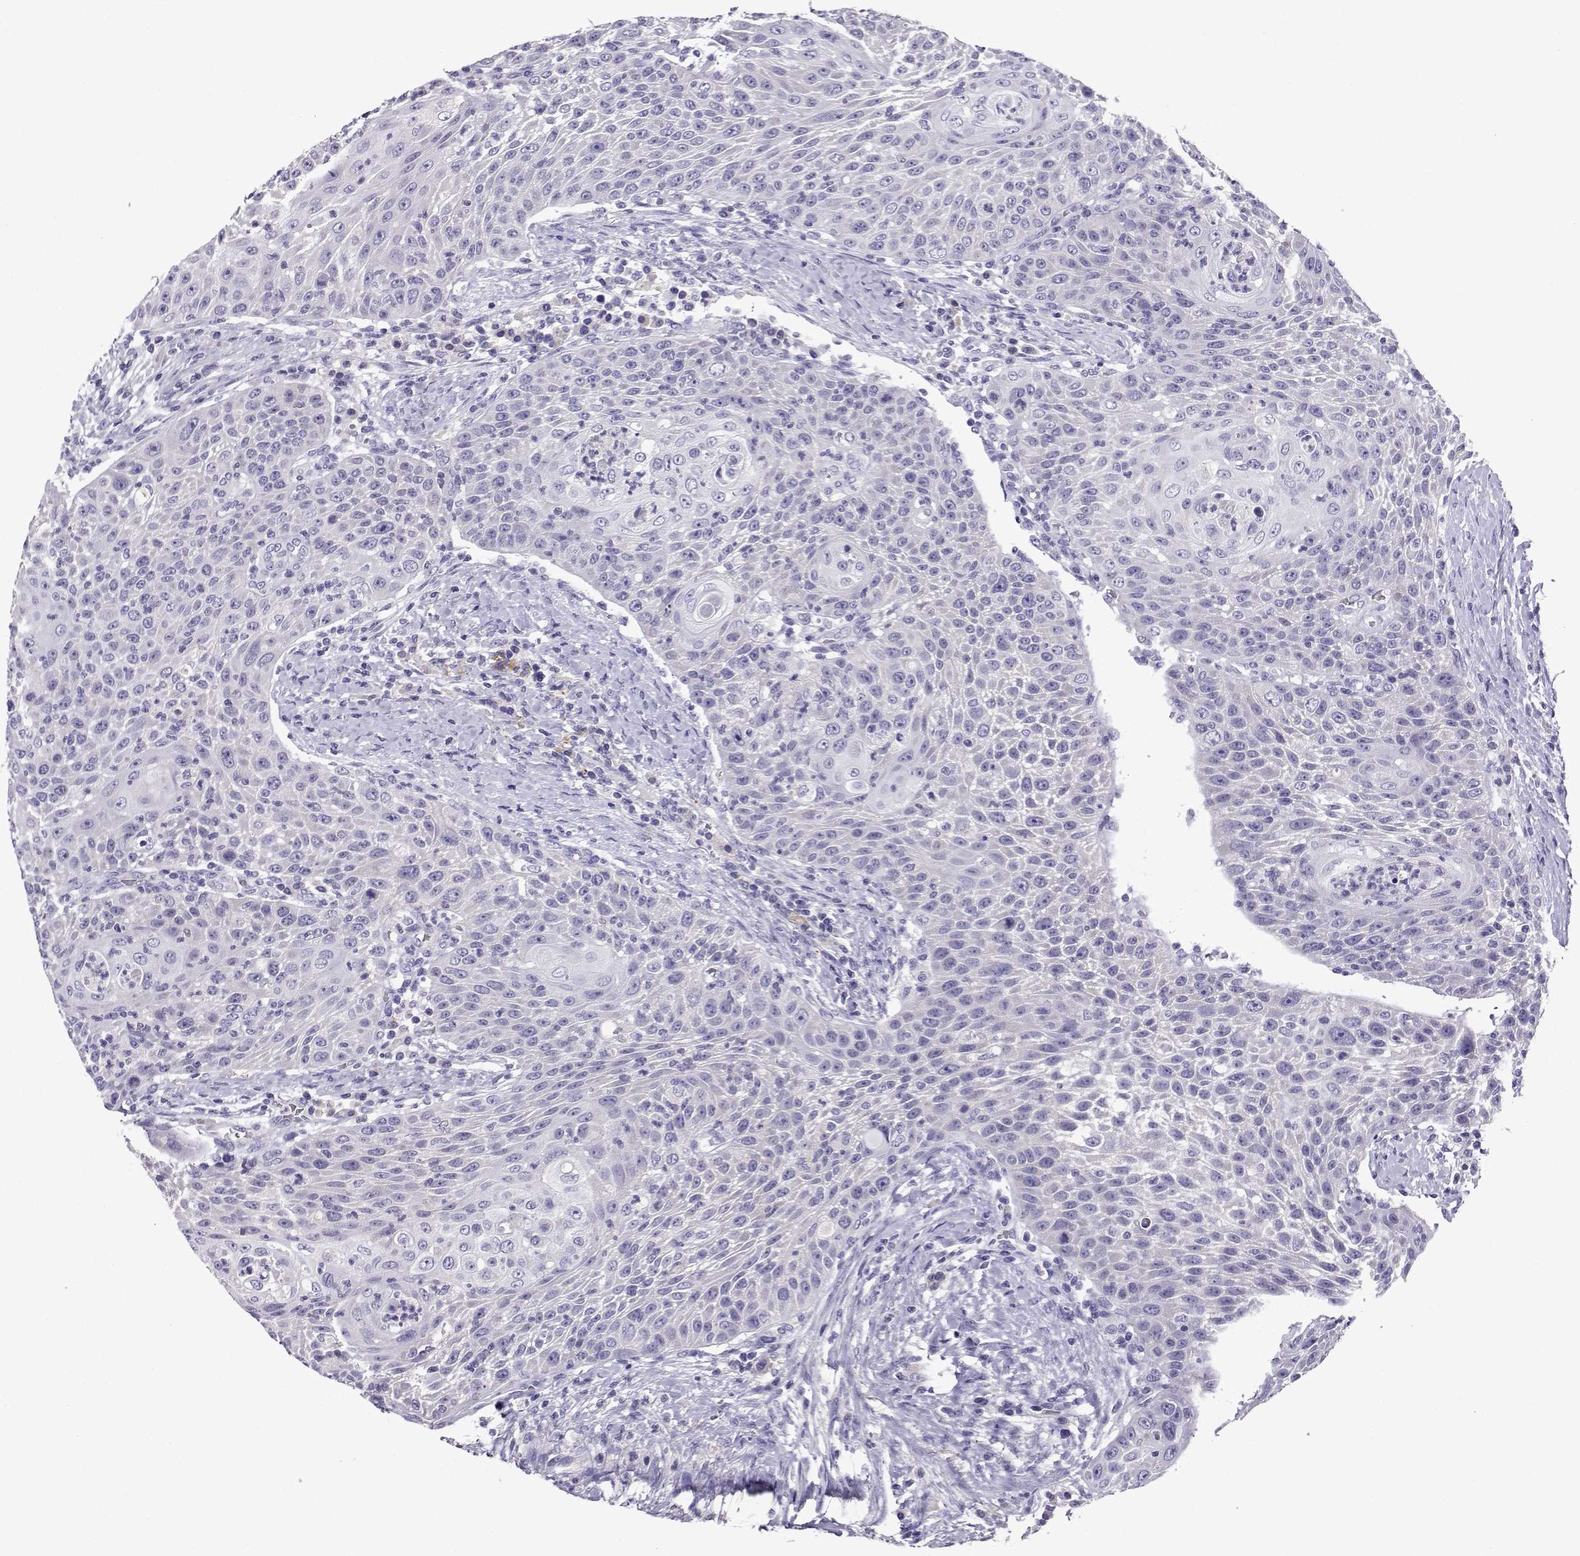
{"staining": {"intensity": "negative", "quantity": "none", "location": "none"}, "tissue": "head and neck cancer", "cell_type": "Tumor cells", "image_type": "cancer", "snomed": [{"axis": "morphology", "description": "Squamous cell carcinoma, NOS"}, {"axis": "topography", "description": "Head-Neck"}], "caption": "Immunohistochemical staining of human head and neck cancer (squamous cell carcinoma) shows no significant positivity in tumor cells. (DAB (3,3'-diaminobenzidine) IHC with hematoxylin counter stain).", "gene": "LINGO1", "patient": {"sex": "male", "age": 69}}